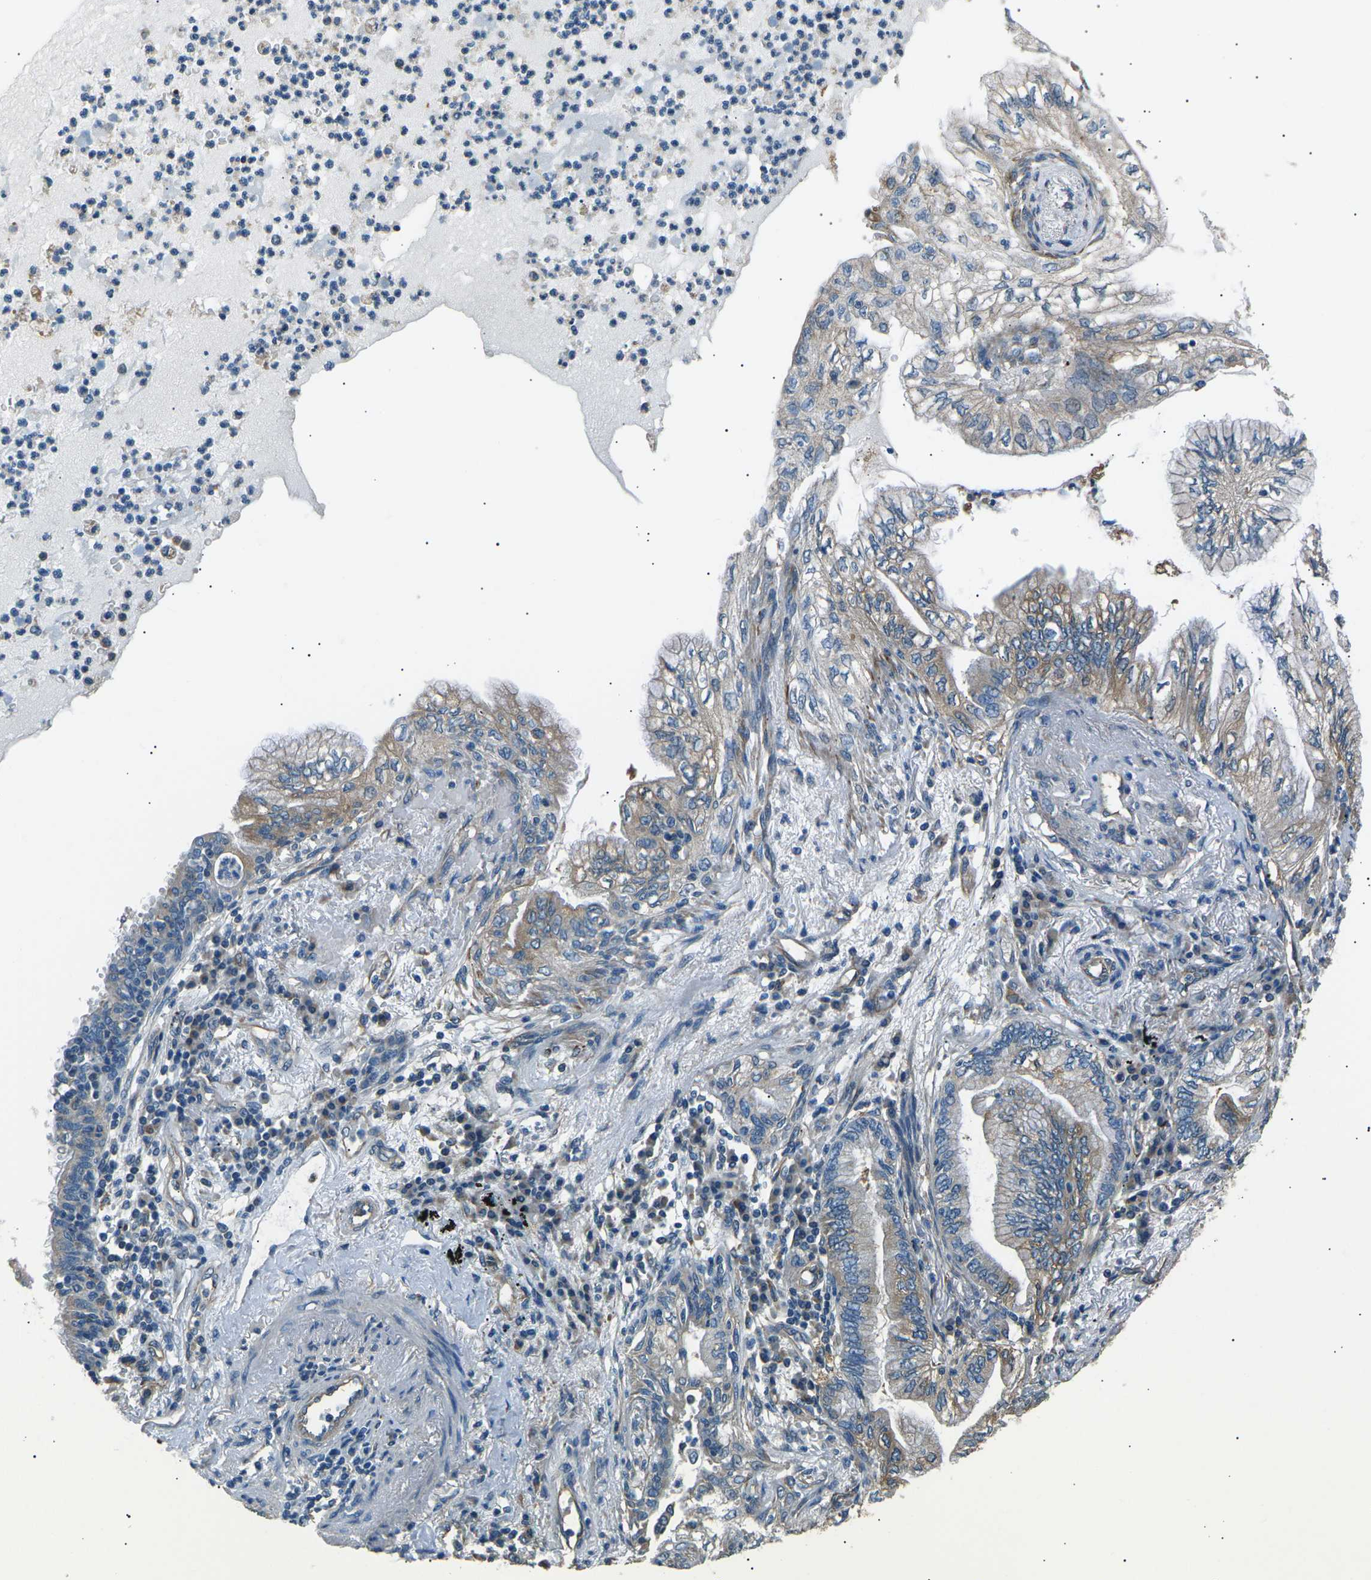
{"staining": {"intensity": "weak", "quantity": "25%-75%", "location": "cytoplasmic/membranous"}, "tissue": "lung cancer", "cell_type": "Tumor cells", "image_type": "cancer", "snomed": [{"axis": "morphology", "description": "Normal tissue, NOS"}, {"axis": "morphology", "description": "Adenocarcinoma, NOS"}, {"axis": "topography", "description": "Bronchus"}, {"axis": "topography", "description": "Lung"}], "caption": "Immunohistochemical staining of human lung cancer (adenocarcinoma) shows low levels of weak cytoplasmic/membranous positivity in about 25%-75% of tumor cells.", "gene": "SLK", "patient": {"sex": "female", "age": 70}}